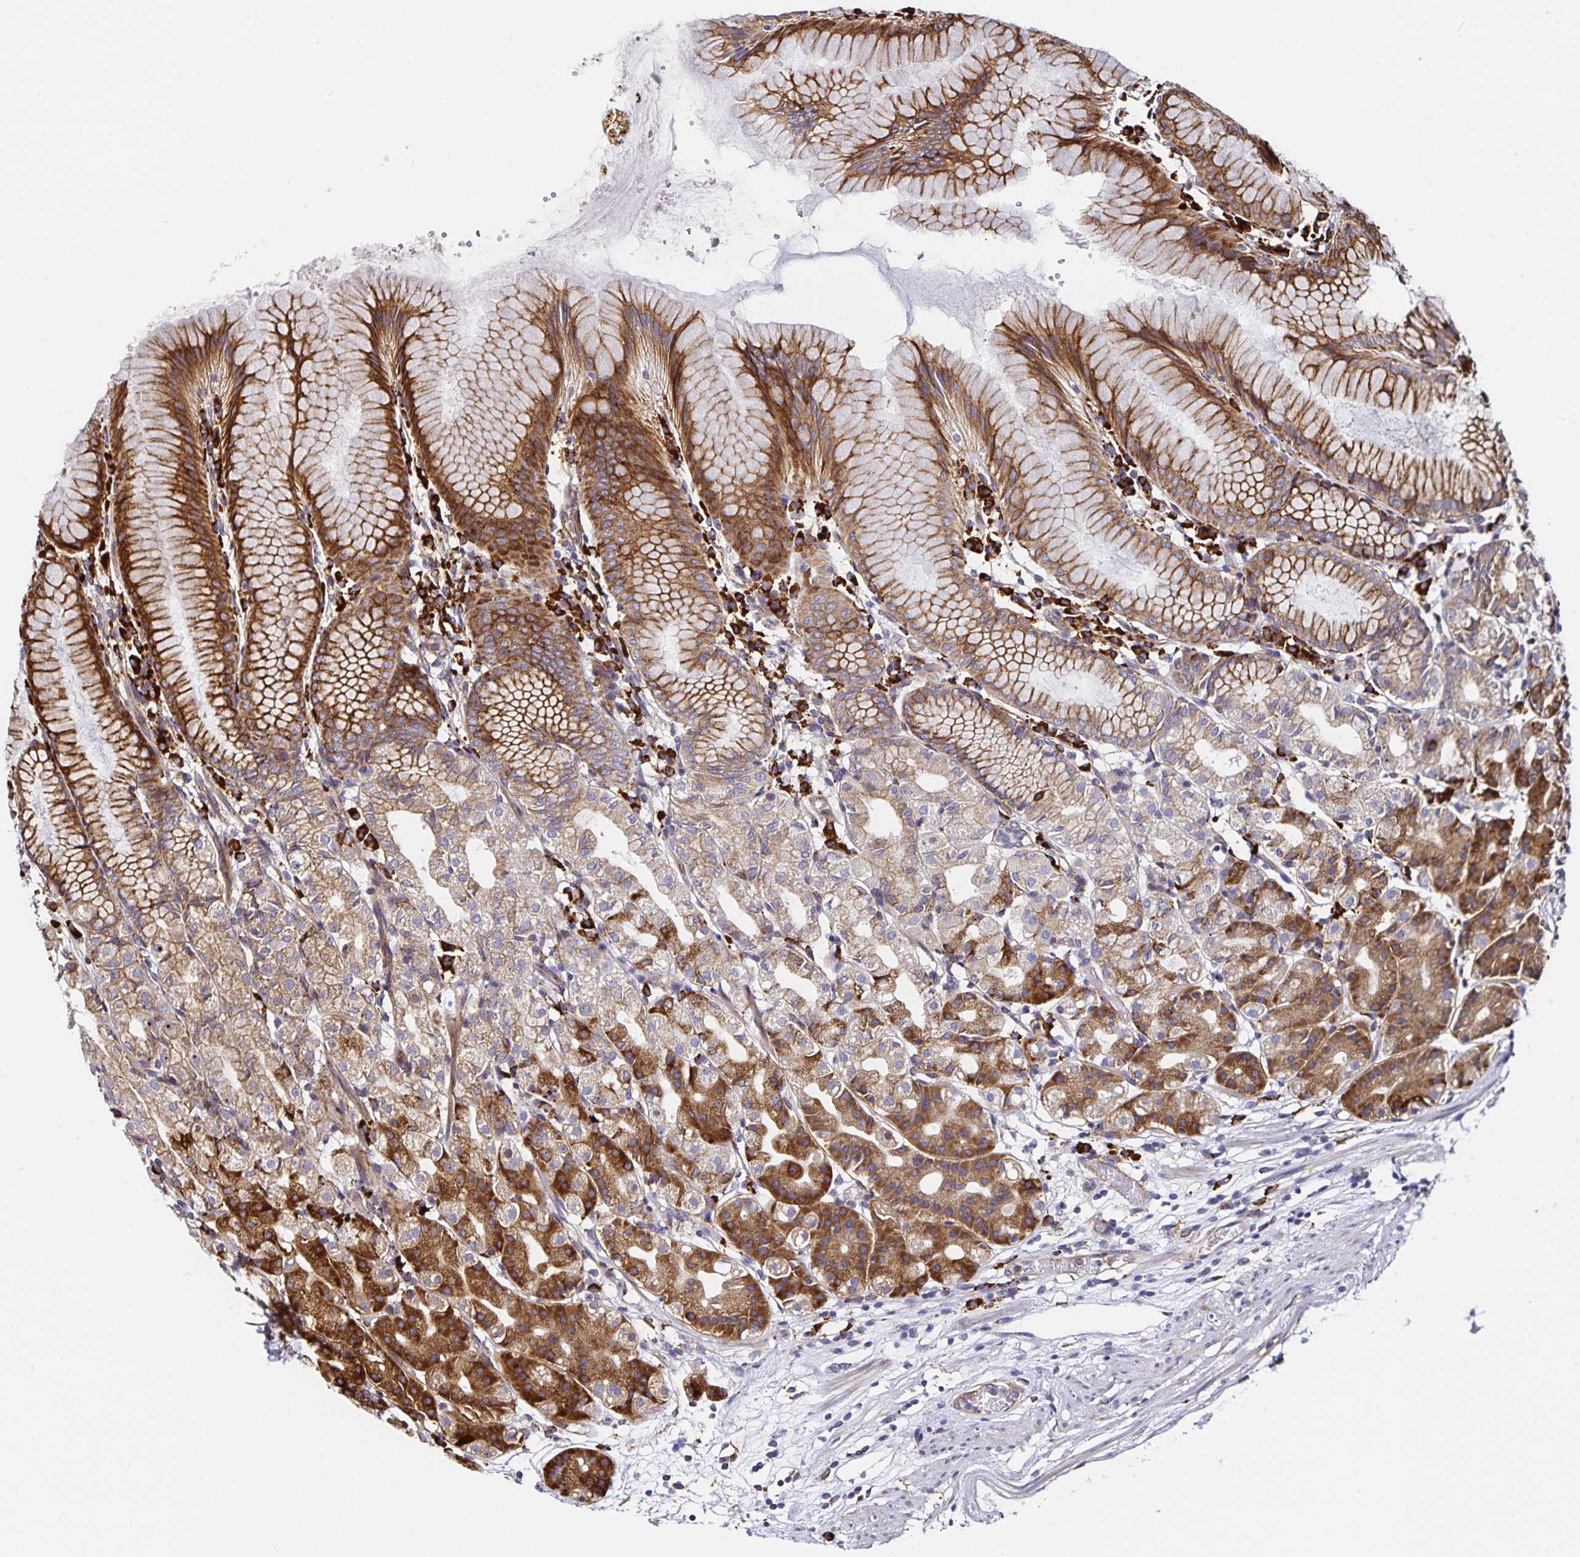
{"staining": {"intensity": "strong", "quantity": ">75%", "location": "cytoplasmic/membranous"}, "tissue": "stomach", "cell_type": "Glandular cells", "image_type": "normal", "snomed": [{"axis": "morphology", "description": "Normal tissue, NOS"}, {"axis": "topography", "description": "Stomach"}], "caption": "Stomach stained with DAB IHC exhibits high levels of strong cytoplasmic/membranous positivity in approximately >75% of glandular cells.", "gene": "SMYD3", "patient": {"sex": "female", "age": 57}}